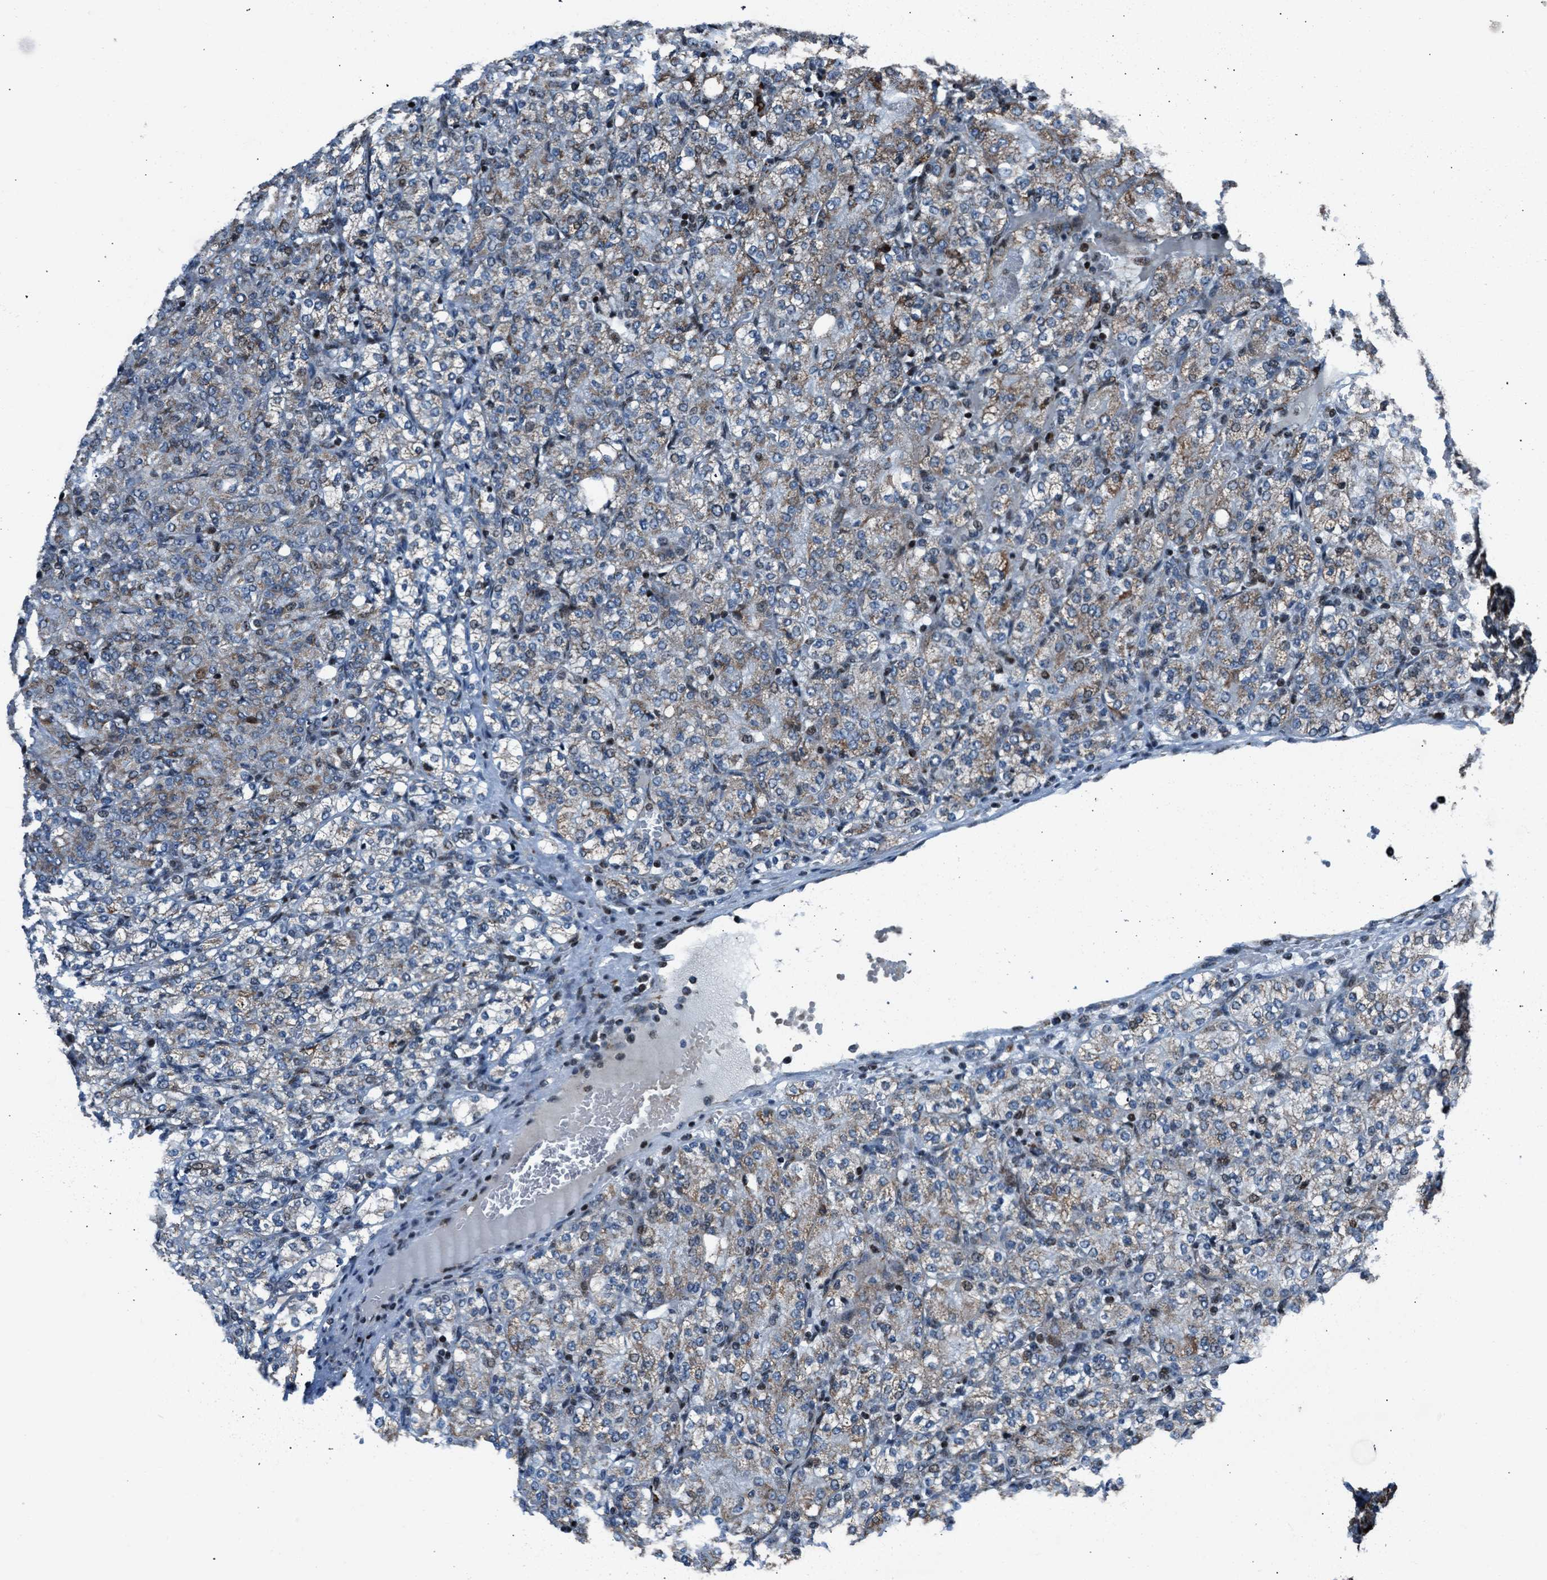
{"staining": {"intensity": "moderate", "quantity": "25%-75%", "location": "cytoplasmic/membranous"}, "tissue": "renal cancer", "cell_type": "Tumor cells", "image_type": "cancer", "snomed": [{"axis": "morphology", "description": "Adenocarcinoma, NOS"}, {"axis": "topography", "description": "Kidney"}], "caption": "Adenocarcinoma (renal) stained with IHC displays moderate cytoplasmic/membranous staining in about 25%-75% of tumor cells. (DAB (3,3'-diaminobenzidine) IHC, brown staining for protein, blue staining for nuclei).", "gene": "MORC3", "patient": {"sex": "male", "age": 77}}